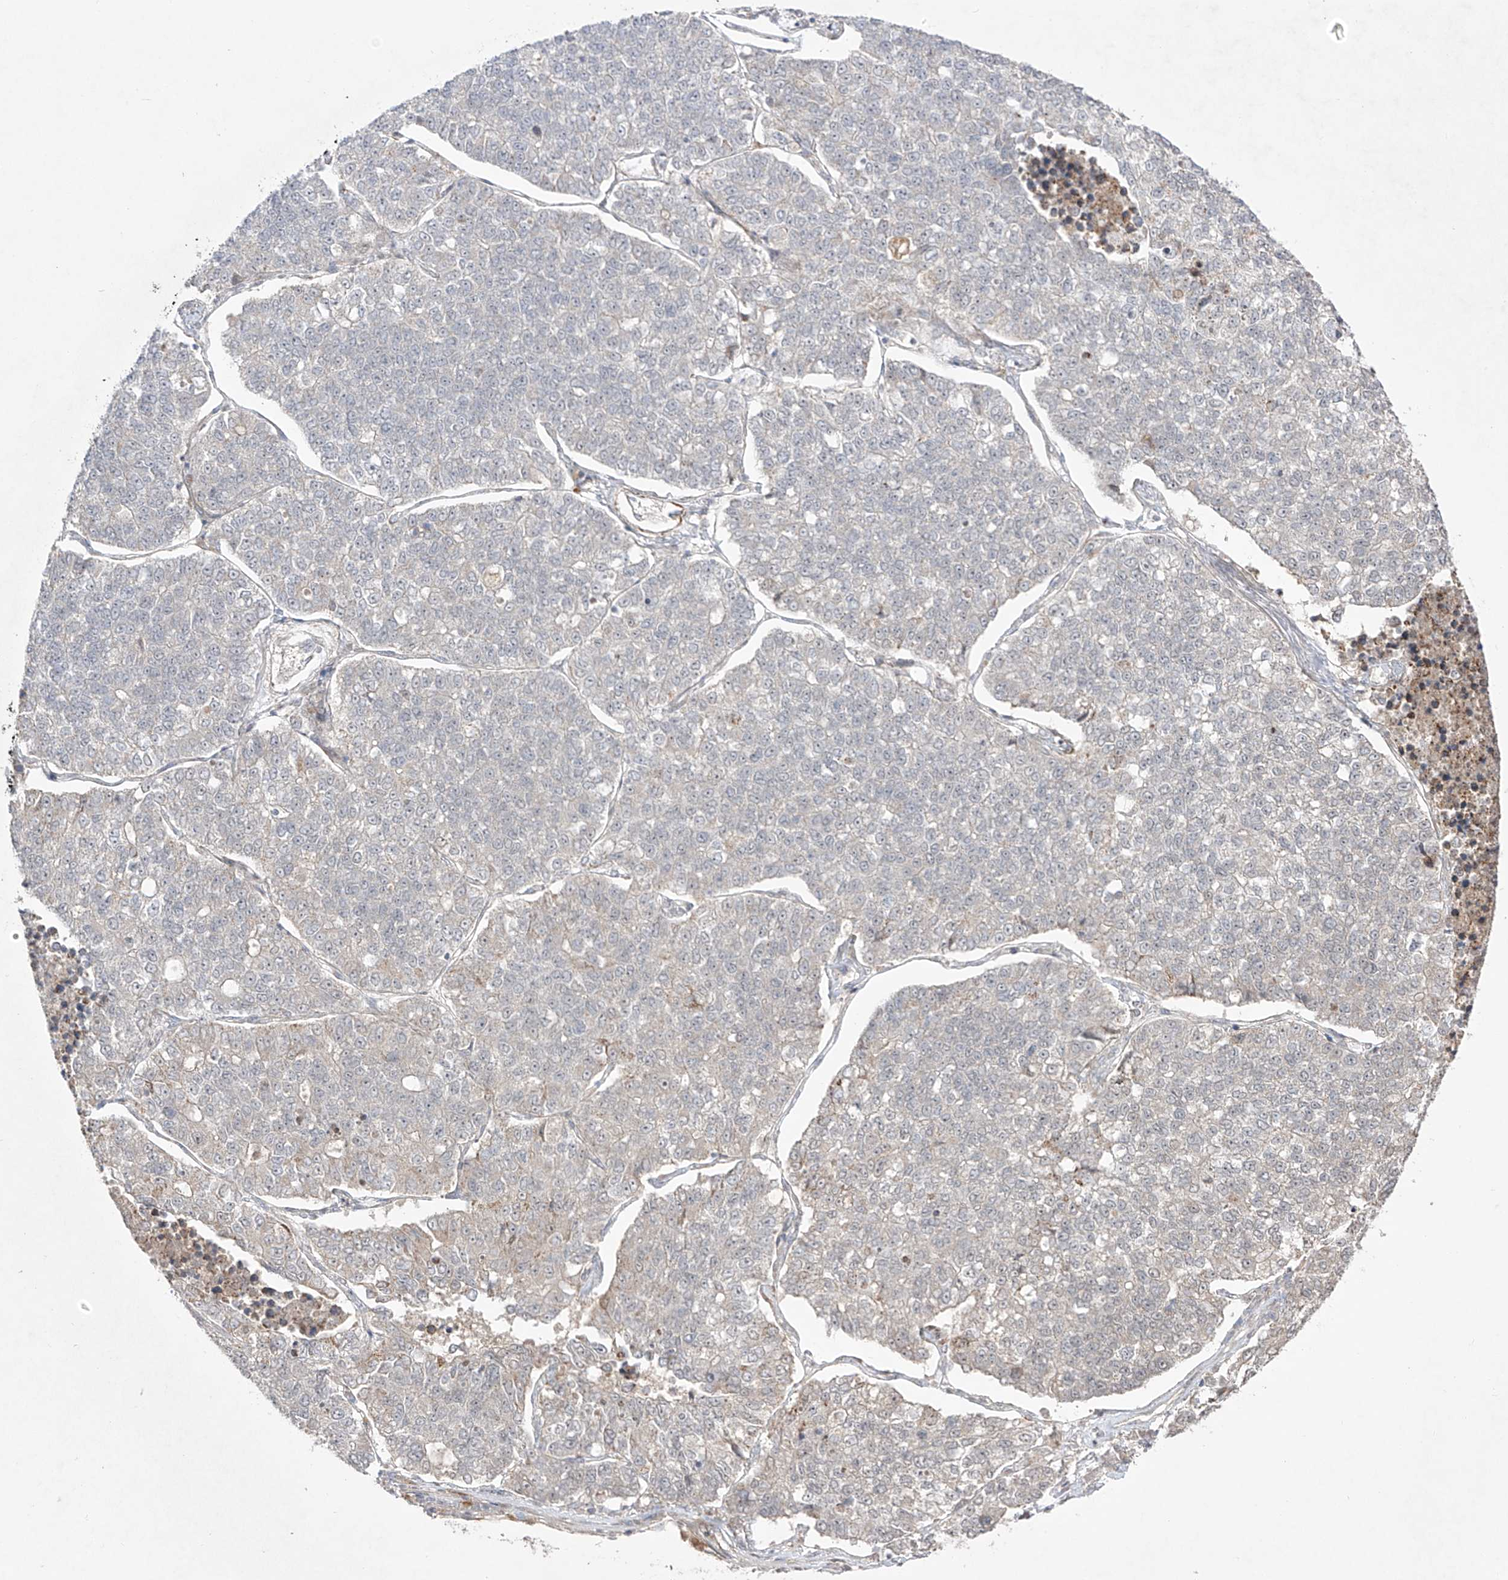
{"staining": {"intensity": "negative", "quantity": "none", "location": "none"}, "tissue": "lung cancer", "cell_type": "Tumor cells", "image_type": "cancer", "snomed": [{"axis": "morphology", "description": "Adenocarcinoma, NOS"}, {"axis": "topography", "description": "Lung"}], "caption": "DAB immunohistochemical staining of adenocarcinoma (lung) exhibits no significant positivity in tumor cells.", "gene": "KDM1B", "patient": {"sex": "male", "age": 49}}